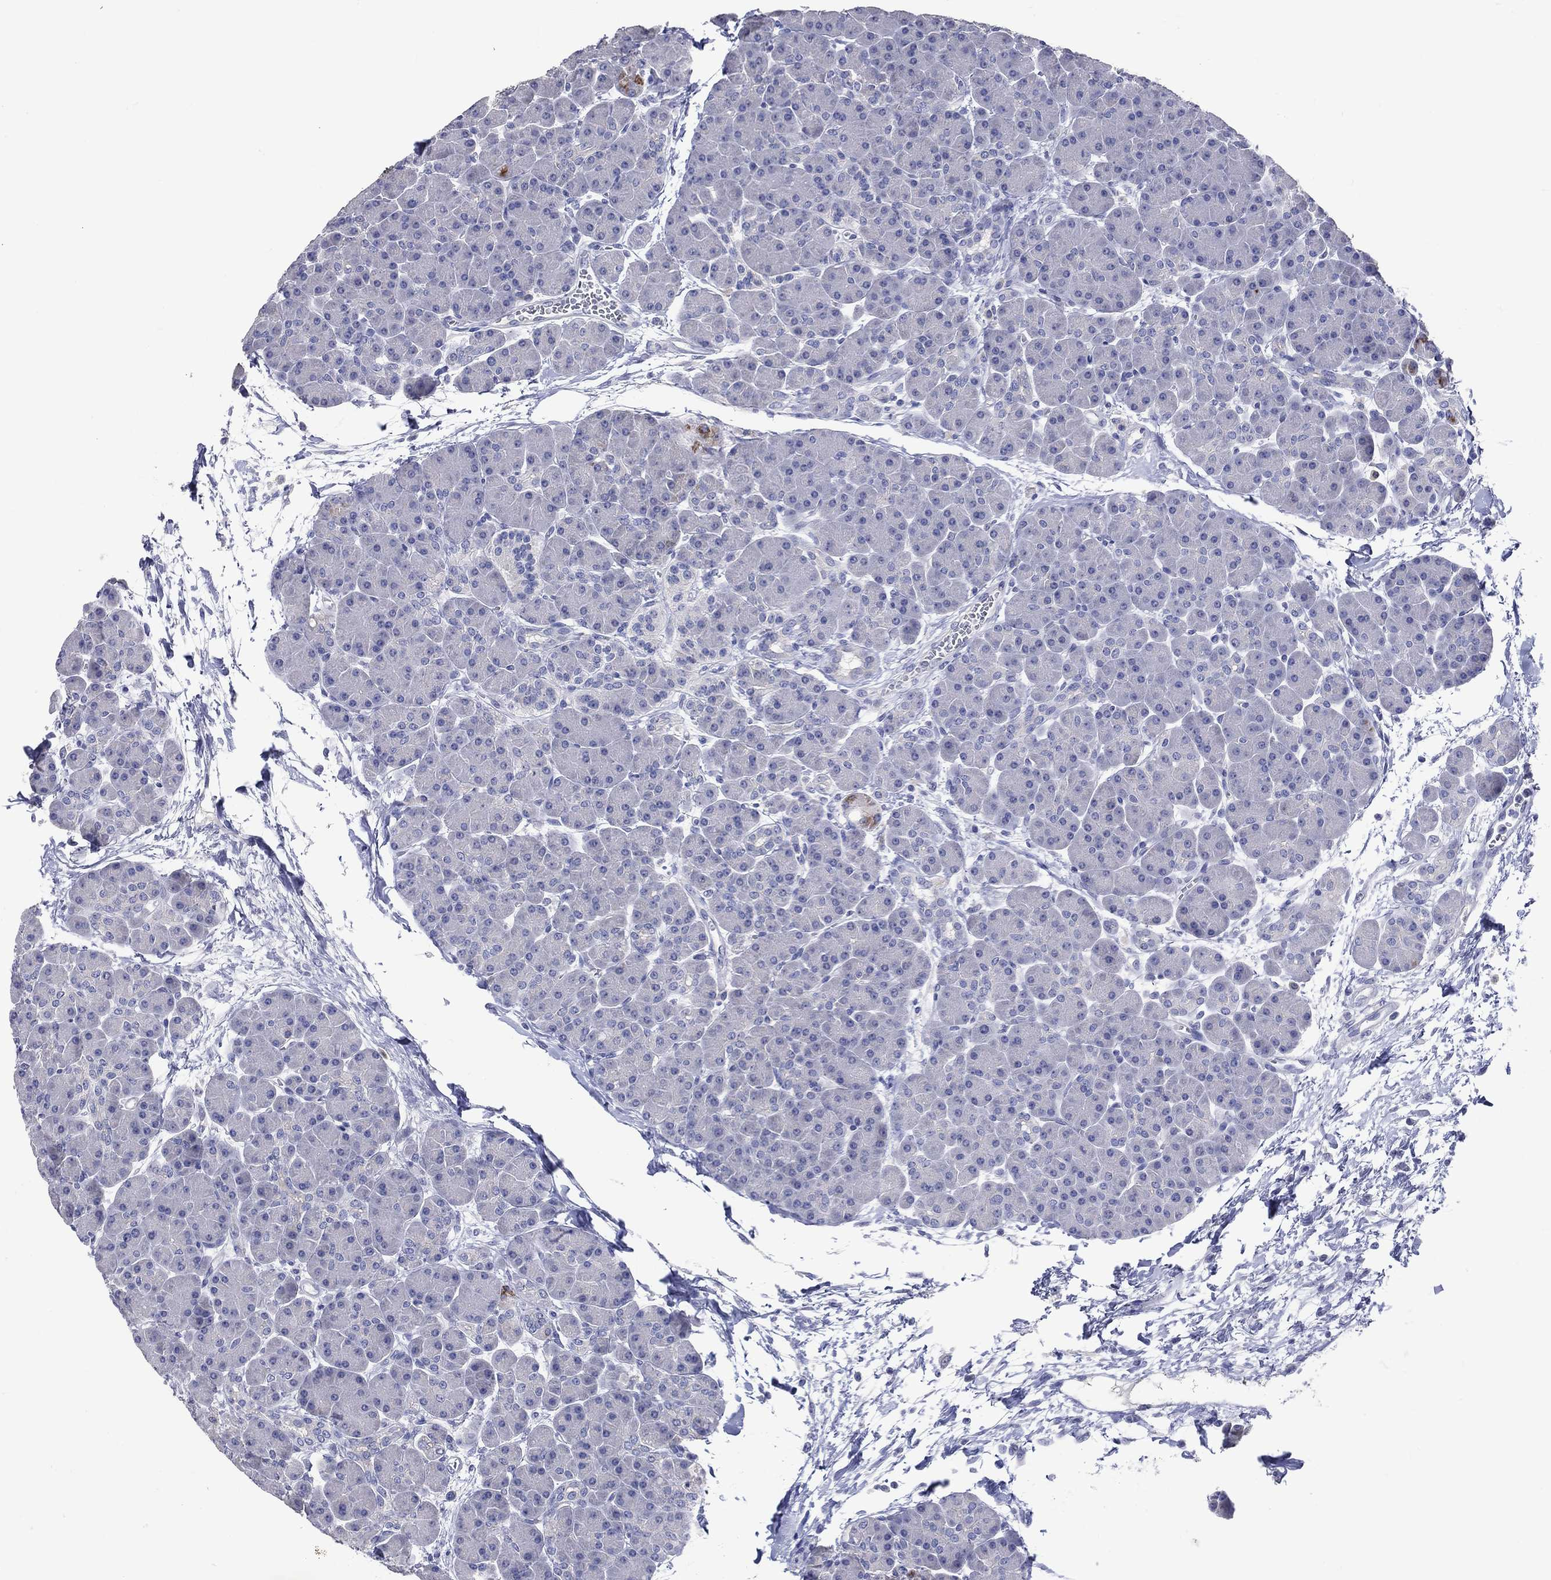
{"staining": {"intensity": "negative", "quantity": "none", "location": "none"}, "tissue": "pancreas", "cell_type": "Exocrine glandular cells", "image_type": "normal", "snomed": [{"axis": "morphology", "description": "Normal tissue, NOS"}, {"axis": "topography", "description": "Pancreas"}], "caption": "Micrograph shows no protein expression in exocrine glandular cells of benign pancreas. Brightfield microscopy of IHC stained with DAB (brown) and hematoxylin (blue), captured at high magnification.", "gene": "DNAH6", "patient": {"sex": "female", "age": 44}}